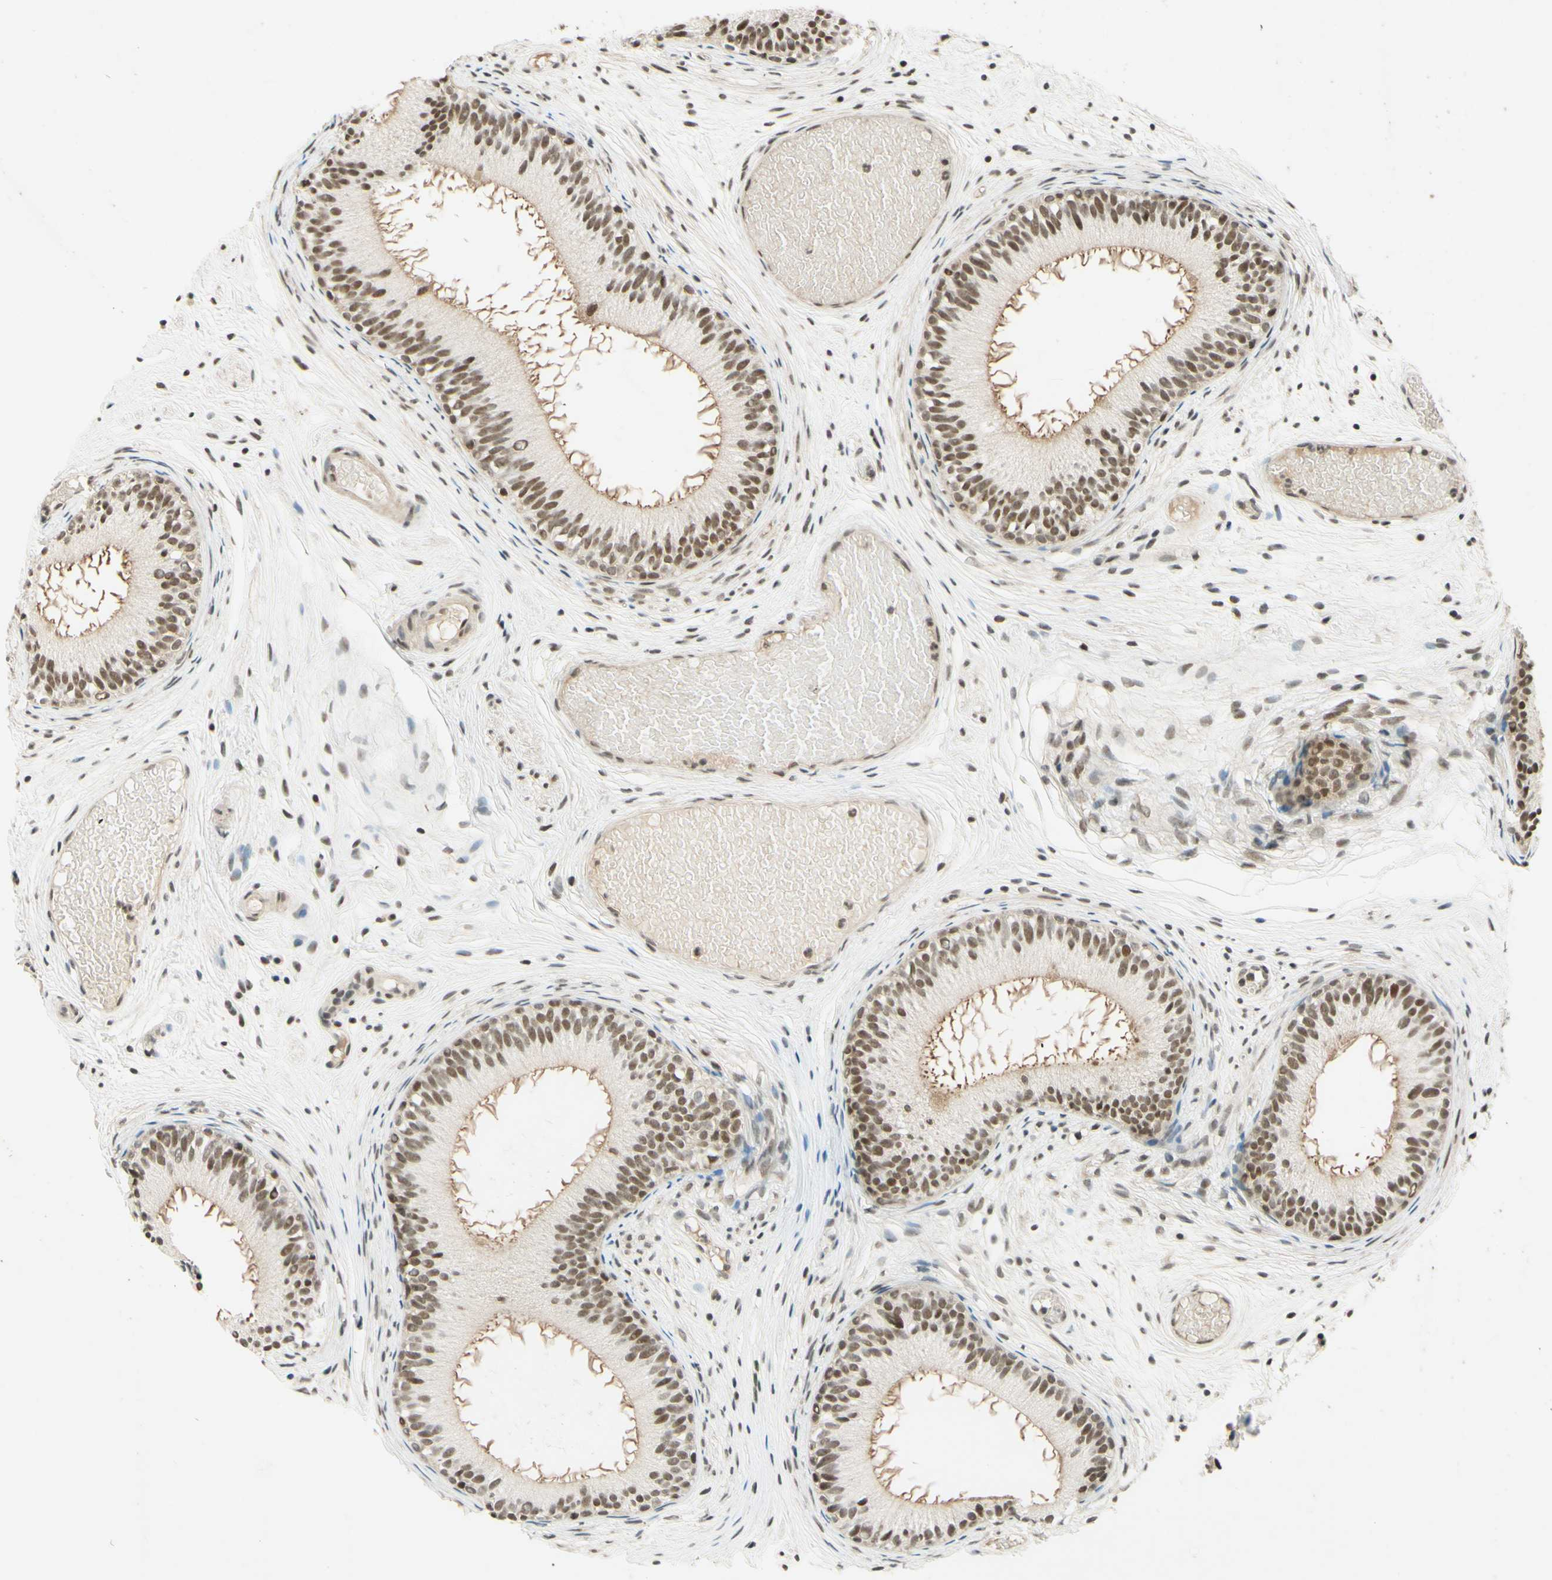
{"staining": {"intensity": "moderate", "quantity": ">75%", "location": "nuclear"}, "tissue": "epididymis", "cell_type": "Glandular cells", "image_type": "normal", "snomed": [{"axis": "morphology", "description": "Normal tissue, NOS"}, {"axis": "morphology", "description": "Atrophy, NOS"}, {"axis": "topography", "description": "Testis"}, {"axis": "topography", "description": "Epididymis"}], "caption": "This is an image of immunohistochemistry staining of normal epididymis, which shows moderate positivity in the nuclear of glandular cells.", "gene": "SMARCB1", "patient": {"sex": "male", "age": 18}}